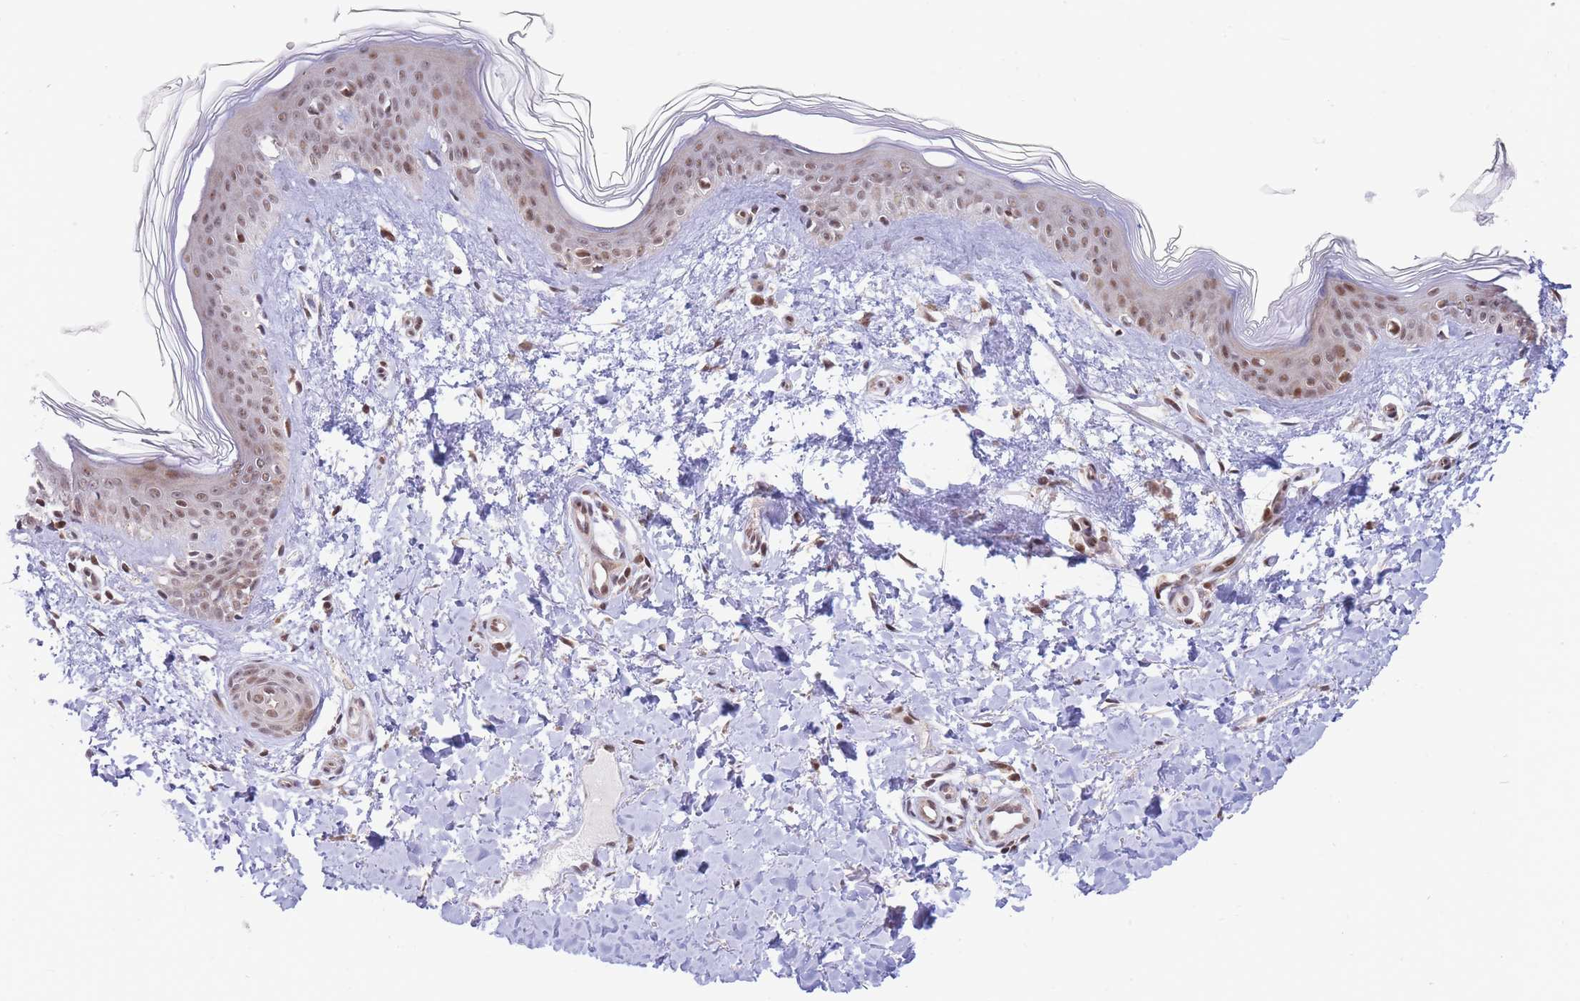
{"staining": {"intensity": "moderate", "quantity": ">75%", "location": "nuclear"}, "tissue": "skin", "cell_type": "Fibroblasts", "image_type": "normal", "snomed": [{"axis": "morphology", "description": "Normal tissue, NOS"}, {"axis": "topography", "description": "Skin"}], "caption": "Skin stained with DAB IHC exhibits medium levels of moderate nuclear positivity in approximately >75% of fibroblasts.", "gene": "BOD1L1", "patient": {"sex": "female", "age": 41}}